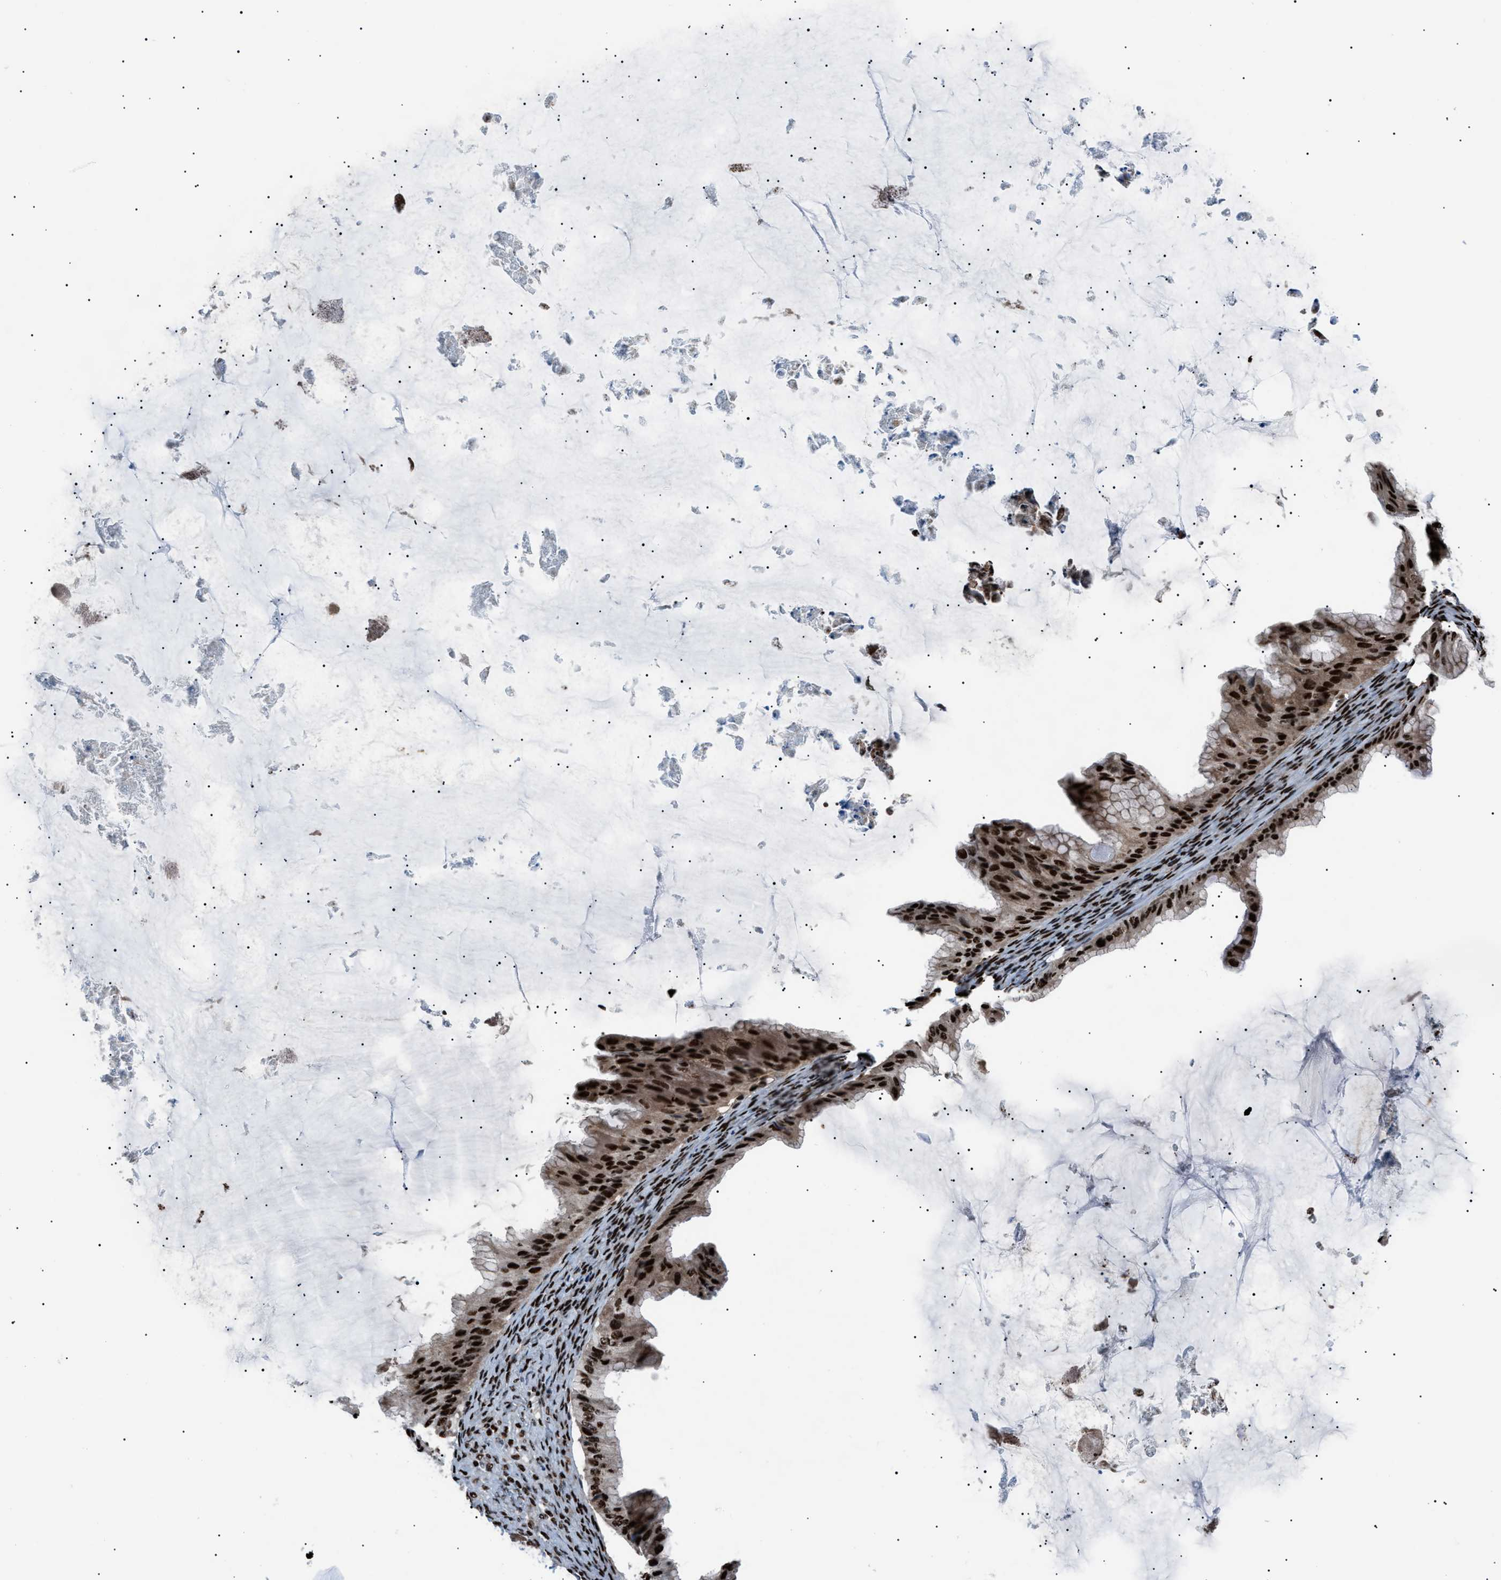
{"staining": {"intensity": "strong", "quantity": ">75%", "location": "nuclear"}, "tissue": "ovarian cancer", "cell_type": "Tumor cells", "image_type": "cancer", "snomed": [{"axis": "morphology", "description": "Cystadenocarcinoma, mucinous, NOS"}, {"axis": "topography", "description": "Ovary"}], "caption": "There is high levels of strong nuclear expression in tumor cells of ovarian mucinous cystadenocarcinoma, as demonstrated by immunohistochemical staining (brown color).", "gene": "PRKX", "patient": {"sex": "female", "age": 61}}